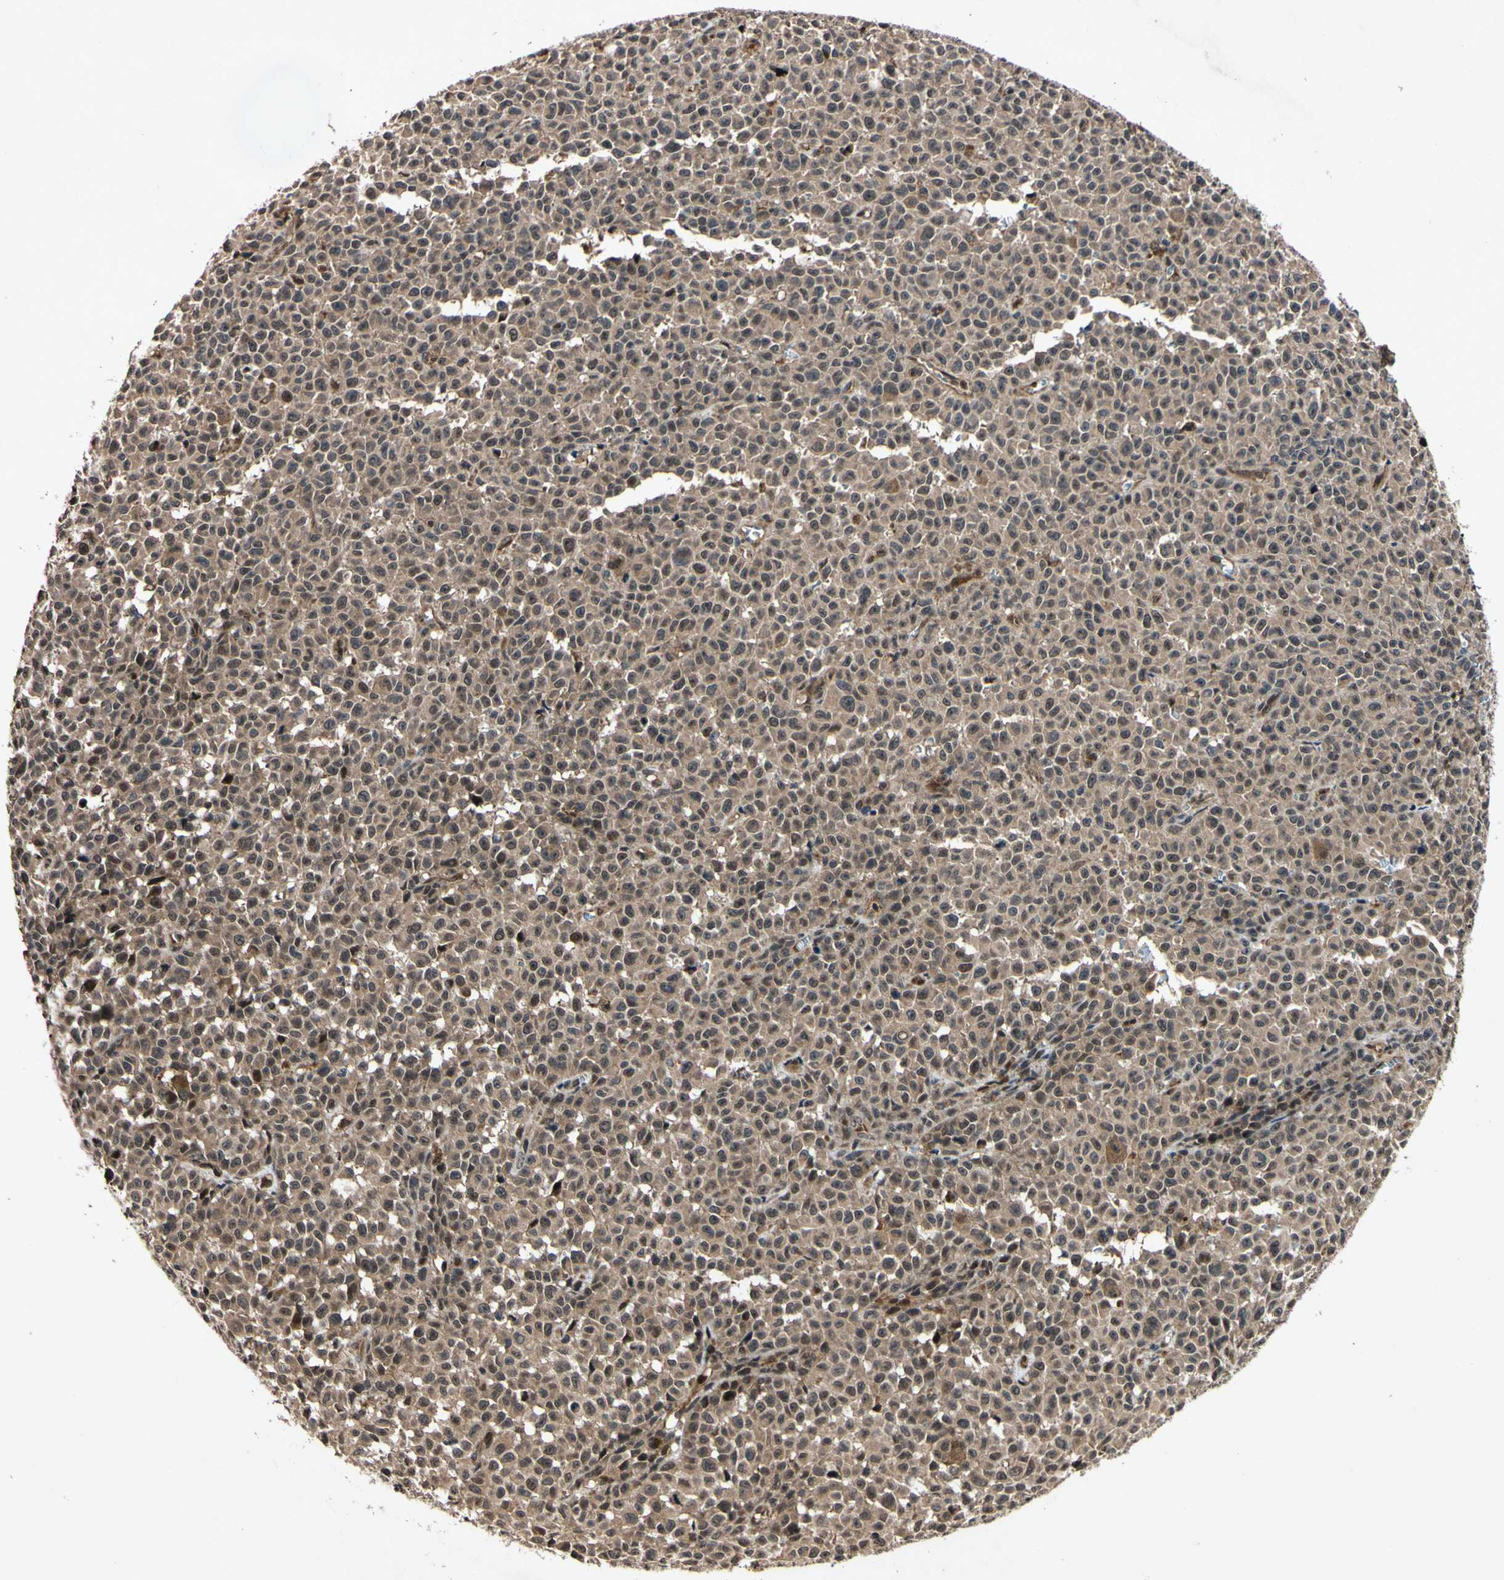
{"staining": {"intensity": "moderate", "quantity": ">75%", "location": "cytoplasmic/membranous"}, "tissue": "melanoma", "cell_type": "Tumor cells", "image_type": "cancer", "snomed": [{"axis": "morphology", "description": "Malignant melanoma, NOS"}, {"axis": "topography", "description": "Skin"}], "caption": "Tumor cells display medium levels of moderate cytoplasmic/membranous expression in approximately >75% of cells in human malignant melanoma.", "gene": "CSNK1E", "patient": {"sex": "female", "age": 82}}